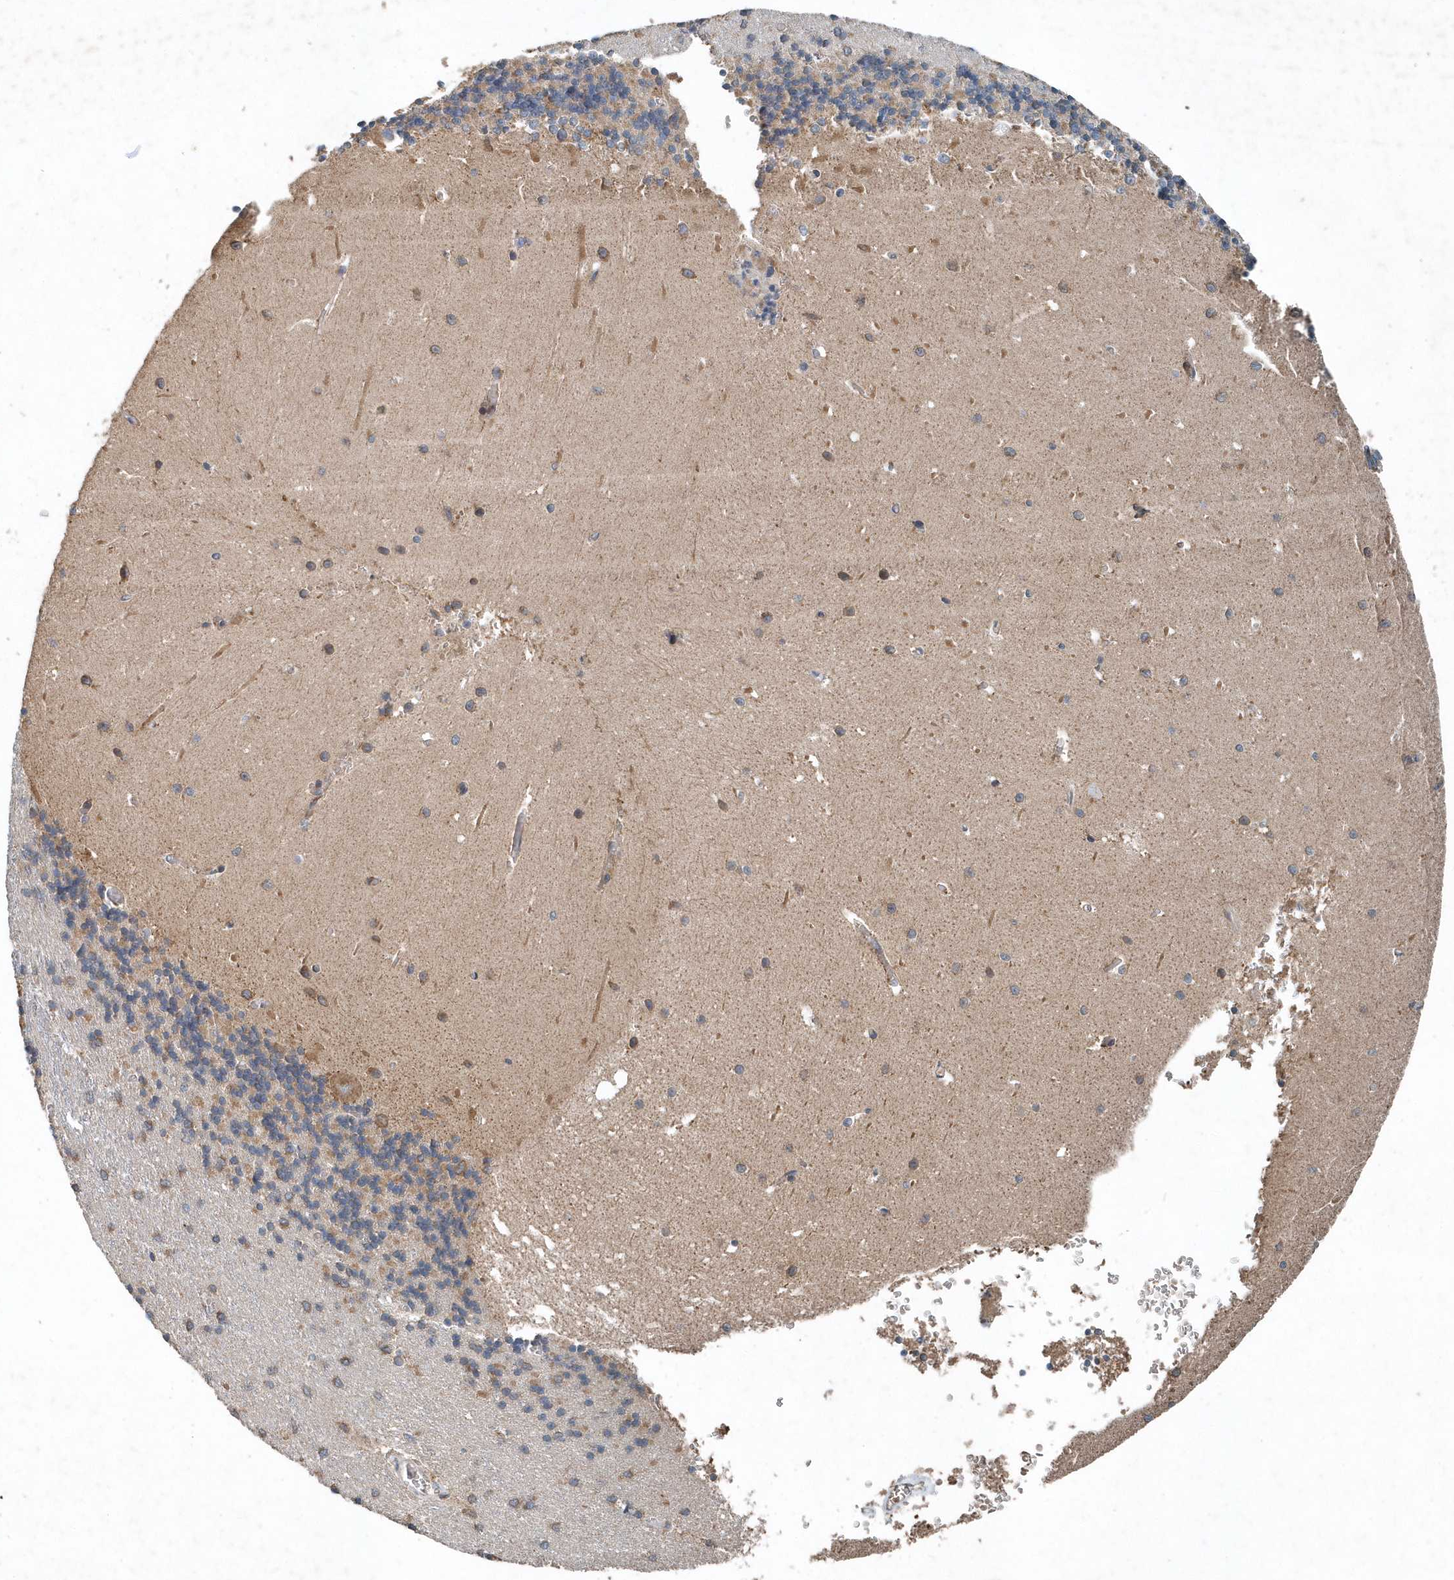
{"staining": {"intensity": "moderate", "quantity": "25%-75%", "location": "cytoplasmic/membranous"}, "tissue": "cerebellum", "cell_type": "Cells in granular layer", "image_type": "normal", "snomed": [{"axis": "morphology", "description": "Normal tissue, NOS"}, {"axis": "topography", "description": "Cerebellum"}], "caption": "IHC micrograph of normal cerebellum stained for a protein (brown), which shows medium levels of moderate cytoplasmic/membranous staining in about 25%-75% of cells in granular layer.", "gene": "SCFD2", "patient": {"sex": "male", "age": 37}}